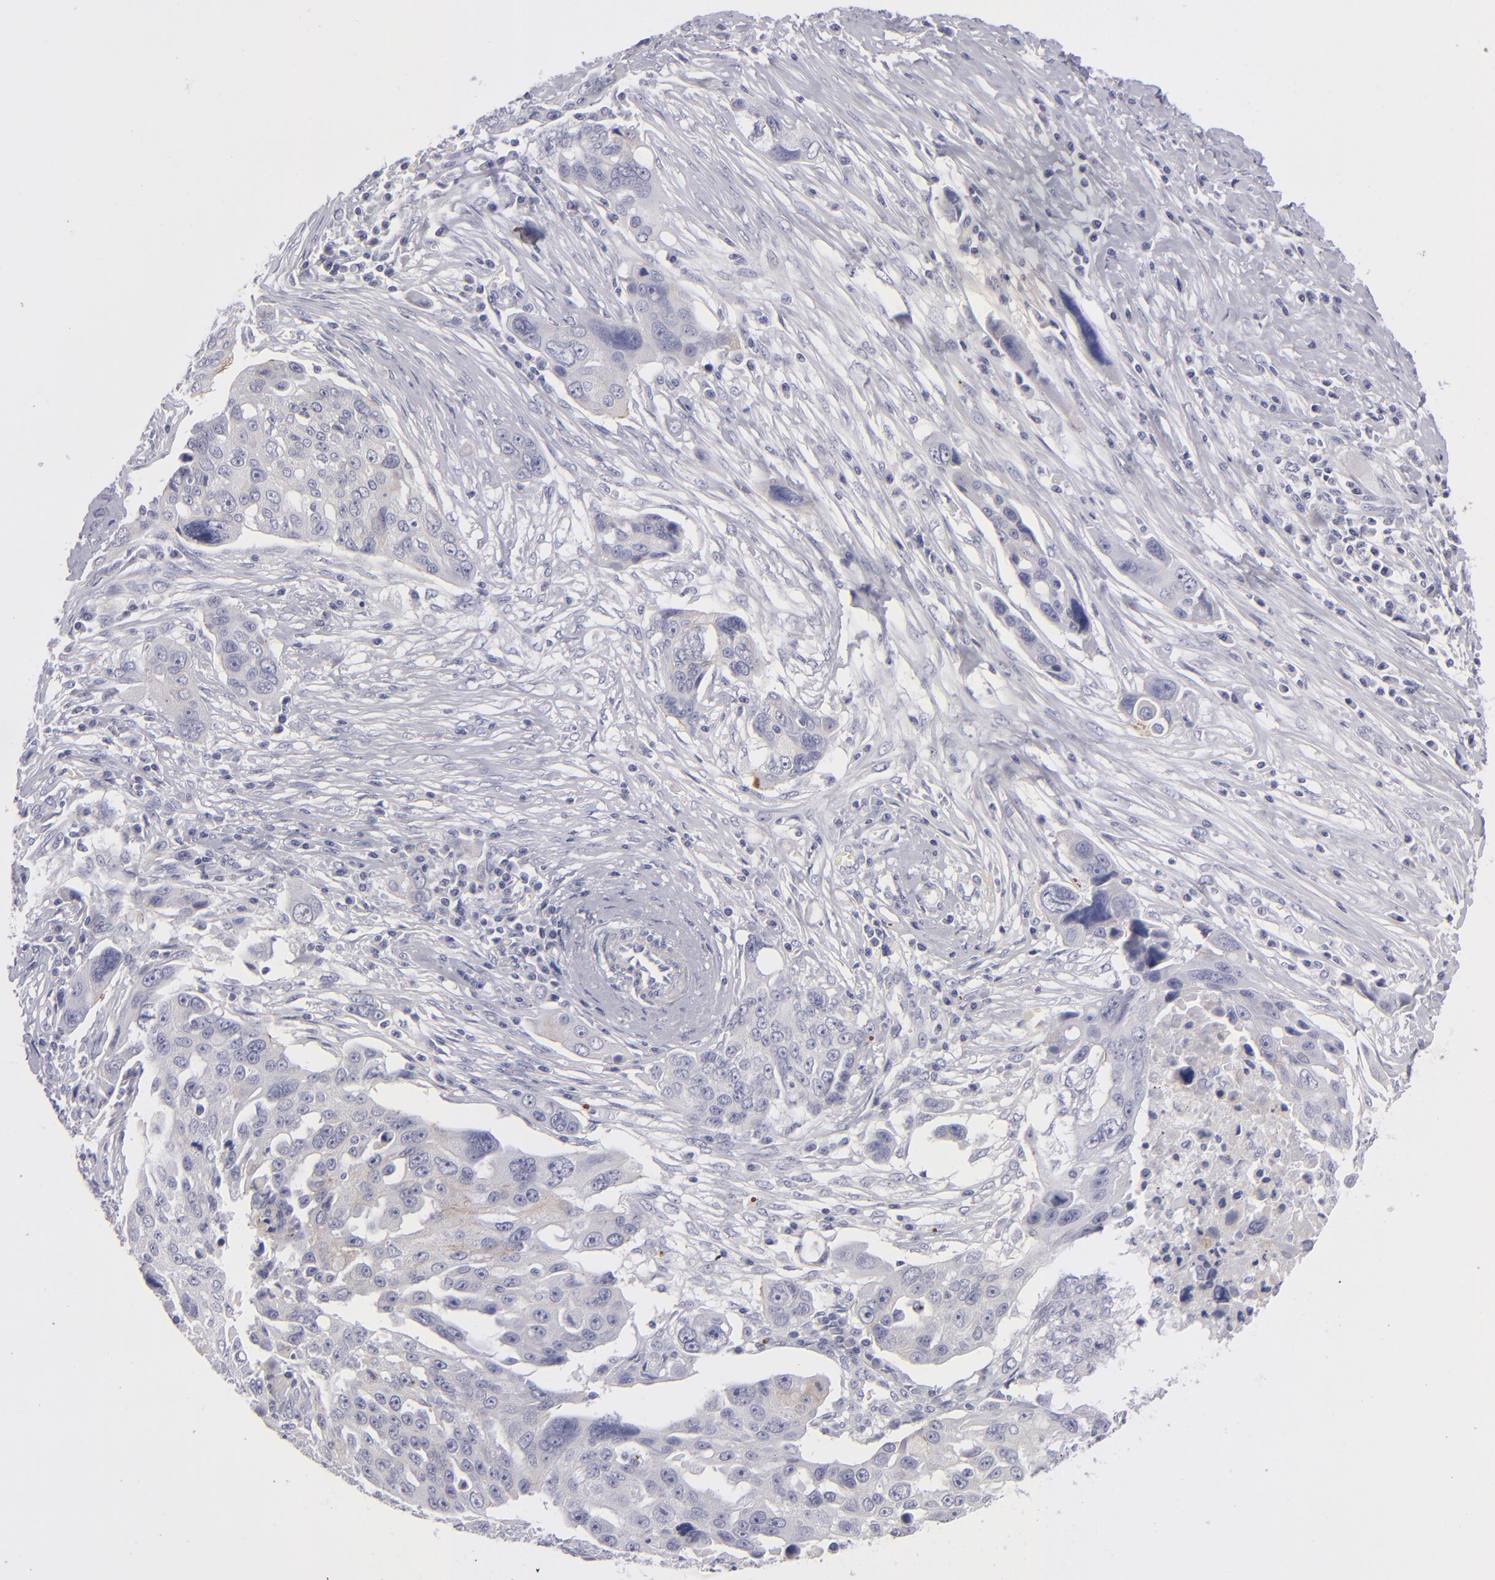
{"staining": {"intensity": "weak", "quantity": "<25%", "location": "cytoplasmic/membranous"}, "tissue": "ovarian cancer", "cell_type": "Tumor cells", "image_type": "cancer", "snomed": [{"axis": "morphology", "description": "Carcinoma, endometroid"}, {"axis": "topography", "description": "Ovary"}], "caption": "Tumor cells show no significant expression in ovarian cancer (endometroid carcinoma).", "gene": "ITGB4", "patient": {"sex": "female", "age": 75}}